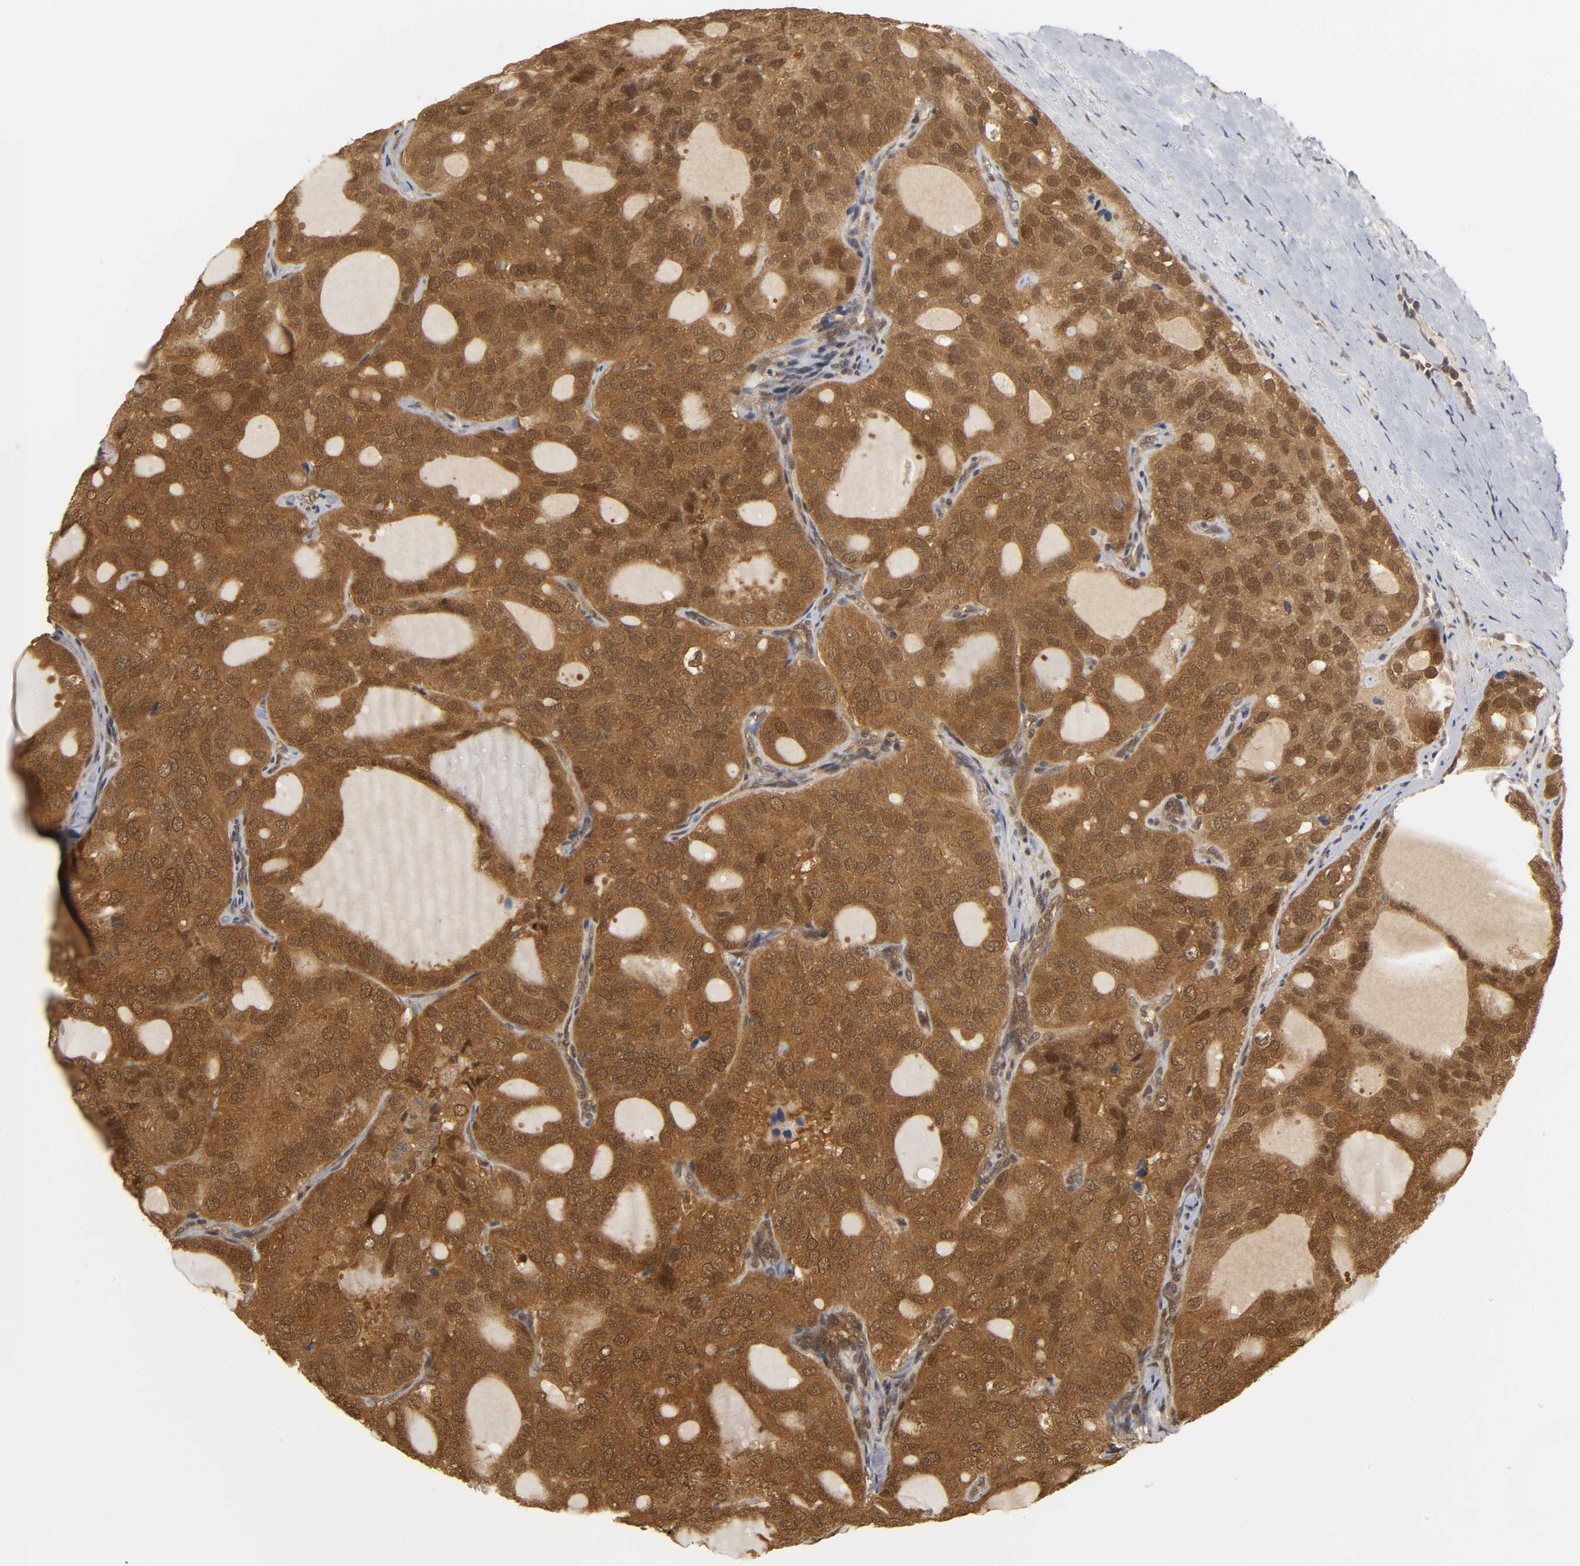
{"staining": {"intensity": "strong", "quantity": ">75%", "location": "cytoplasmic/membranous,nuclear"}, "tissue": "thyroid cancer", "cell_type": "Tumor cells", "image_type": "cancer", "snomed": [{"axis": "morphology", "description": "Follicular adenoma carcinoma, NOS"}, {"axis": "topography", "description": "Thyroid gland"}], "caption": "High-power microscopy captured an IHC photomicrograph of thyroid follicular adenoma carcinoma, revealing strong cytoplasmic/membranous and nuclear positivity in approximately >75% of tumor cells. (brown staining indicates protein expression, while blue staining denotes nuclei).", "gene": "PARK7", "patient": {"sex": "male", "age": 75}}